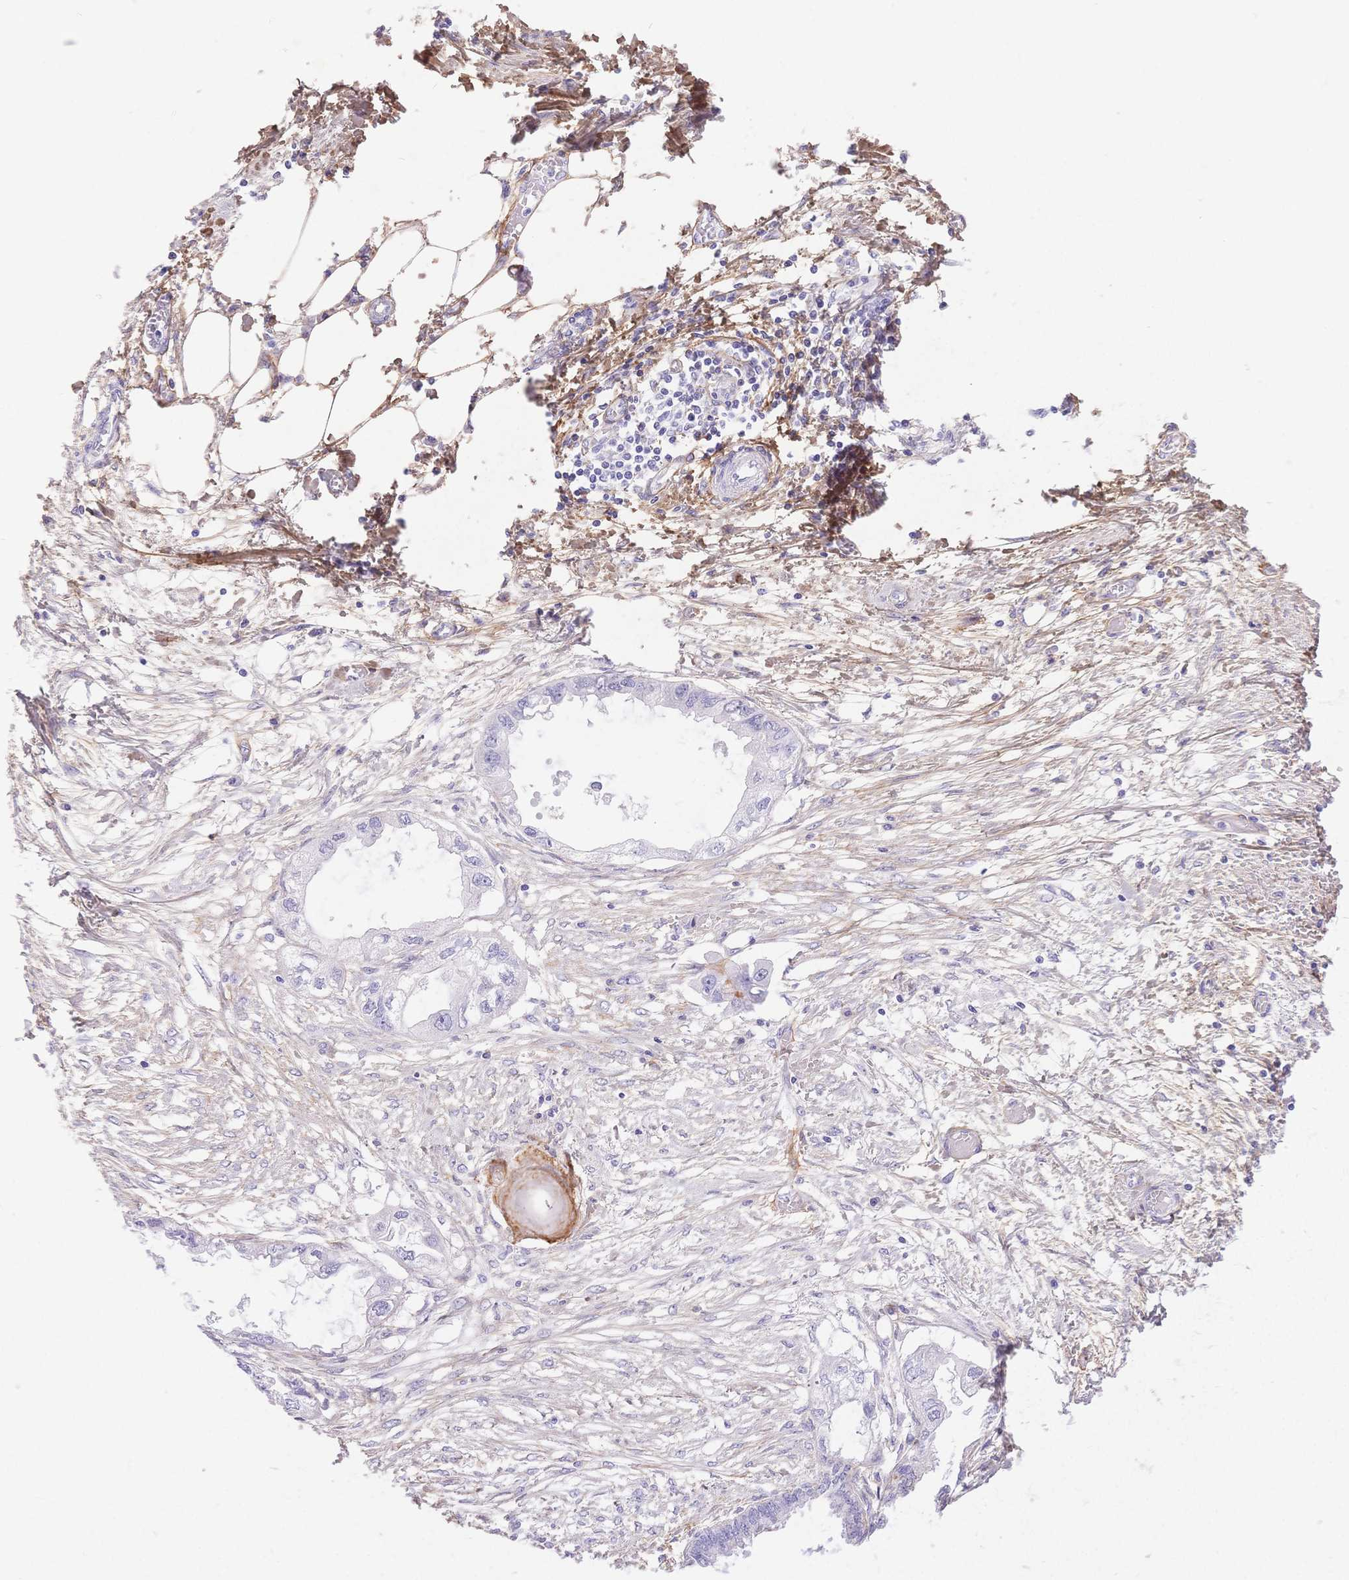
{"staining": {"intensity": "negative", "quantity": "none", "location": "none"}, "tissue": "endometrial cancer", "cell_type": "Tumor cells", "image_type": "cancer", "snomed": [{"axis": "morphology", "description": "Adenocarcinoma, NOS"}, {"axis": "morphology", "description": "Adenocarcinoma, metastatic, NOS"}, {"axis": "topography", "description": "Adipose tissue"}, {"axis": "topography", "description": "Endometrium"}], "caption": "This is a histopathology image of immunohistochemistry staining of adenocarcinoma (endometrial), which shows no positivity in tumor cells.", "gene": "PDZD2", "patient": {"sex": "female", "age": 67}}